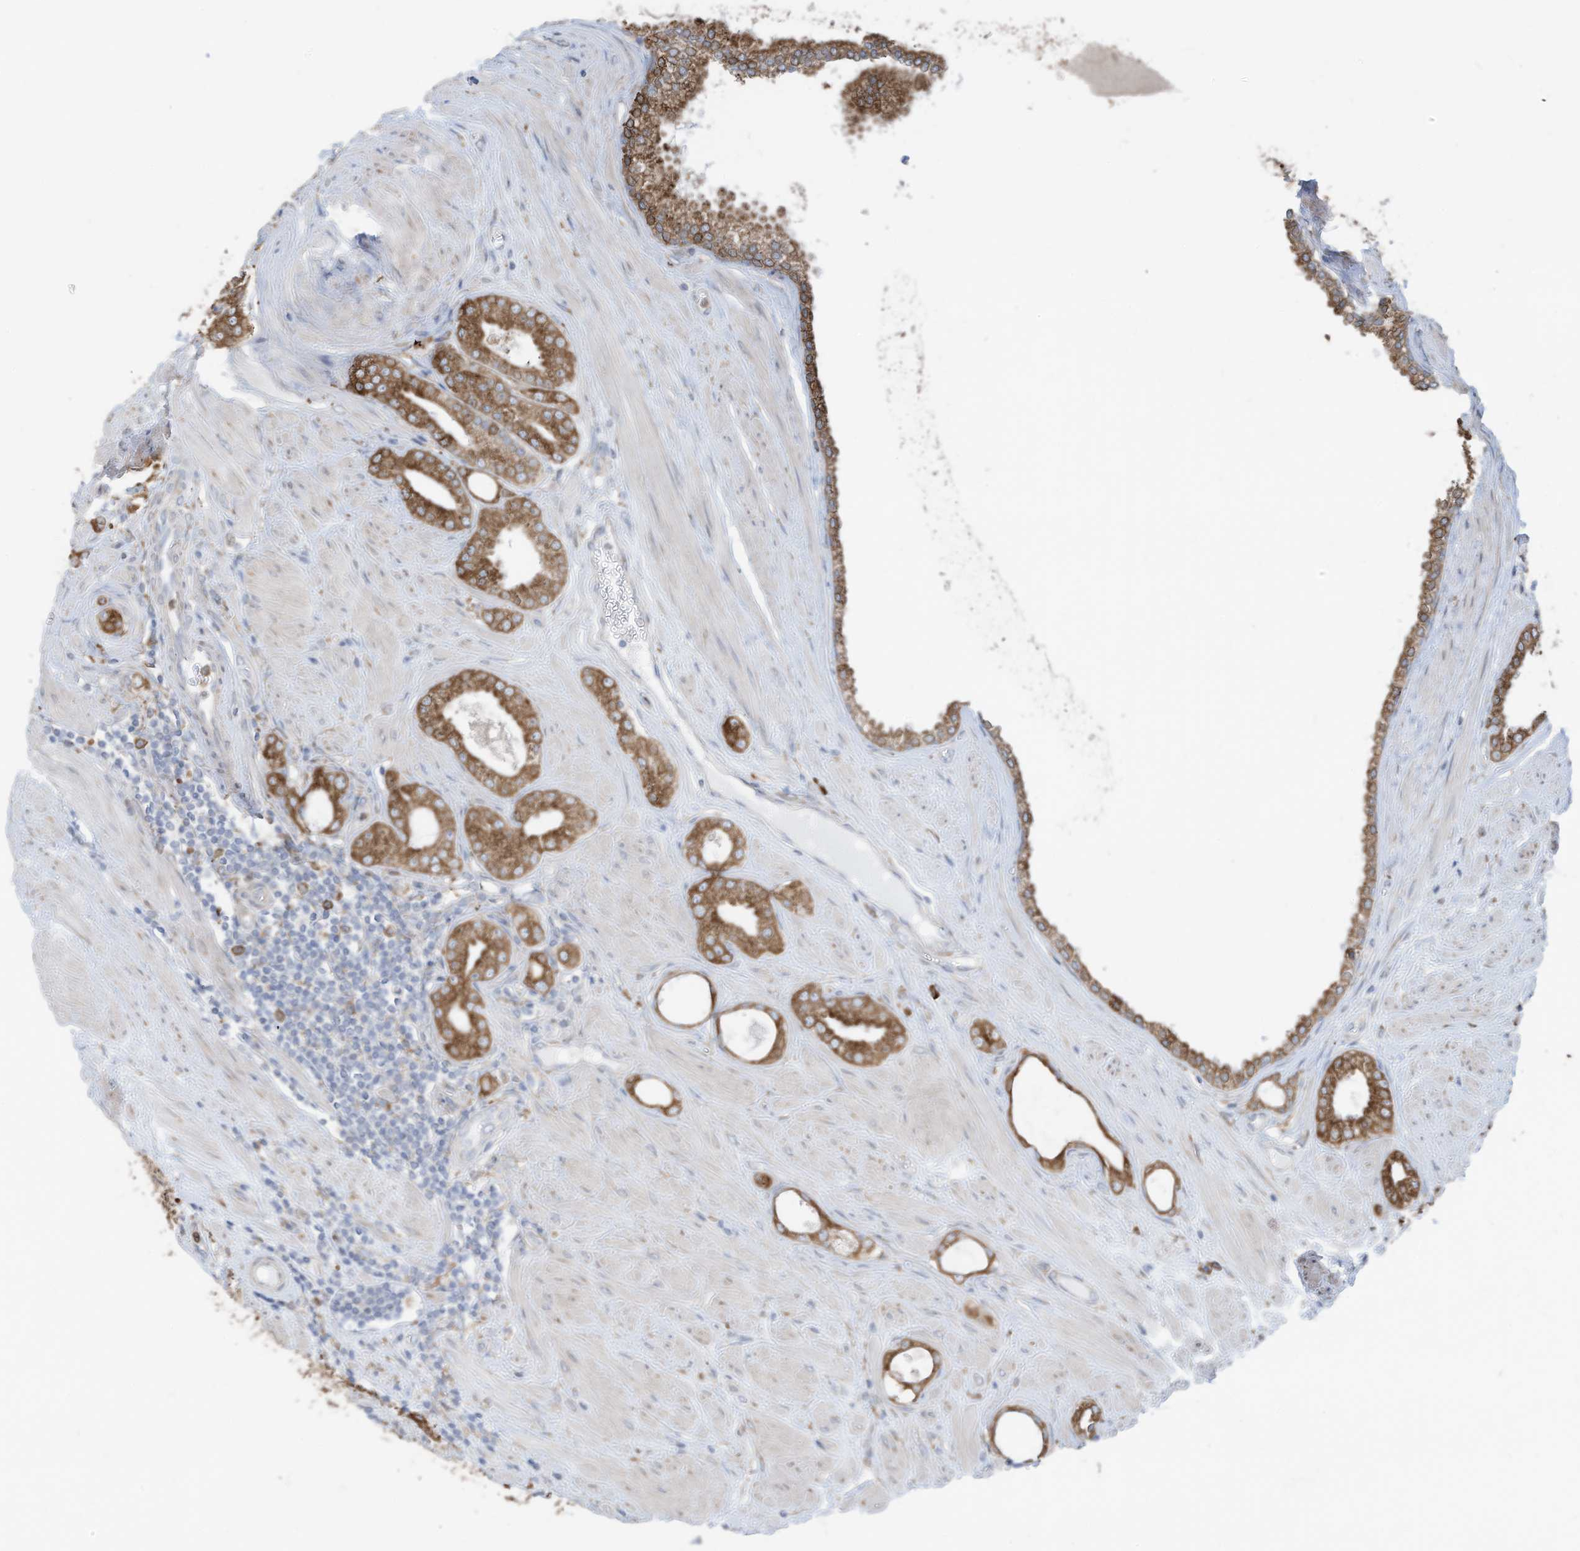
{"staining": {"intensity": "moderate", "quantity": ">75%", "location": "cytoplasmic/membranous"}, "tissue": "prostate cancer", "cell_type": "Tumor cells", "image_type": "cancer", "snomed": [{"axis": "morphology", "description": "Adenocarcinoma, Low grade"}, {"axis": "topography", "description": "Prostate"}], "caption": "This is a micrograph of immunohistochemistry staining of prostate cancer, which shows moderate positivity in the cytoplasmic/membranous of tumor cells.", "gene": "ZNF354C", "patient": {"sex": "male", "age": 62}}